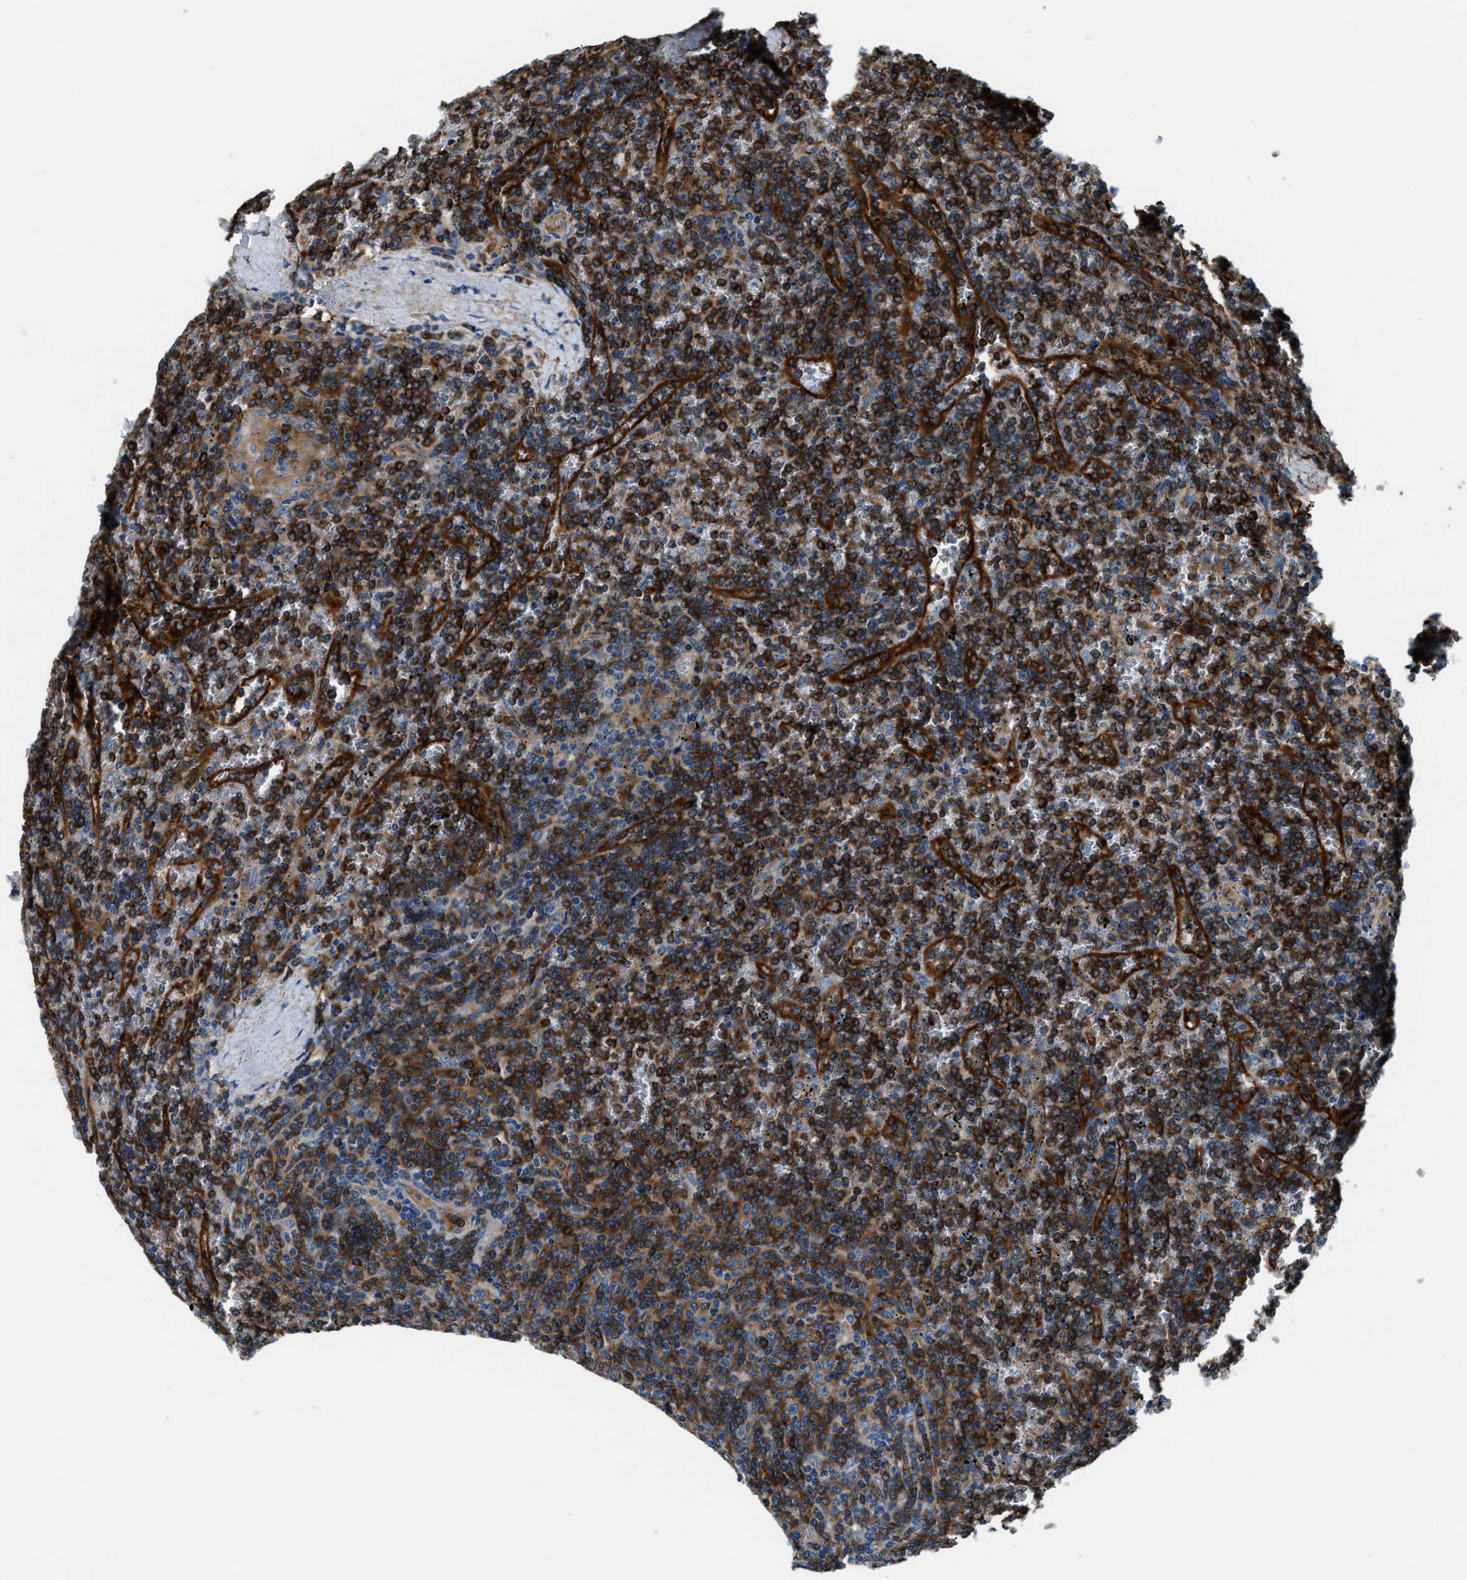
{"staining": {"intensity": "strong", "quantity": ">75%", "location": "cytoplasmic/membranous"}, "tissue": "lymphoma", "cell_type": "Tumor cells", "image_type": "cancer", "snomed": [{"axis": "morphology", "description": "Malignant lymphoma, non-Hodgkin's type, Low grade"}, {"axis": "topography", "description": "Spleen"}], "caption": "The micrograph demonstrates immunohistochemical staining of low-grade malignant lymphoma, non-Hodgkin's type. There is strong cytoplasmic/membranous expression is seen in about >75% of tumor cells.", "gene": "EEA1", "patient": {"sex": "female", "age": 19}}